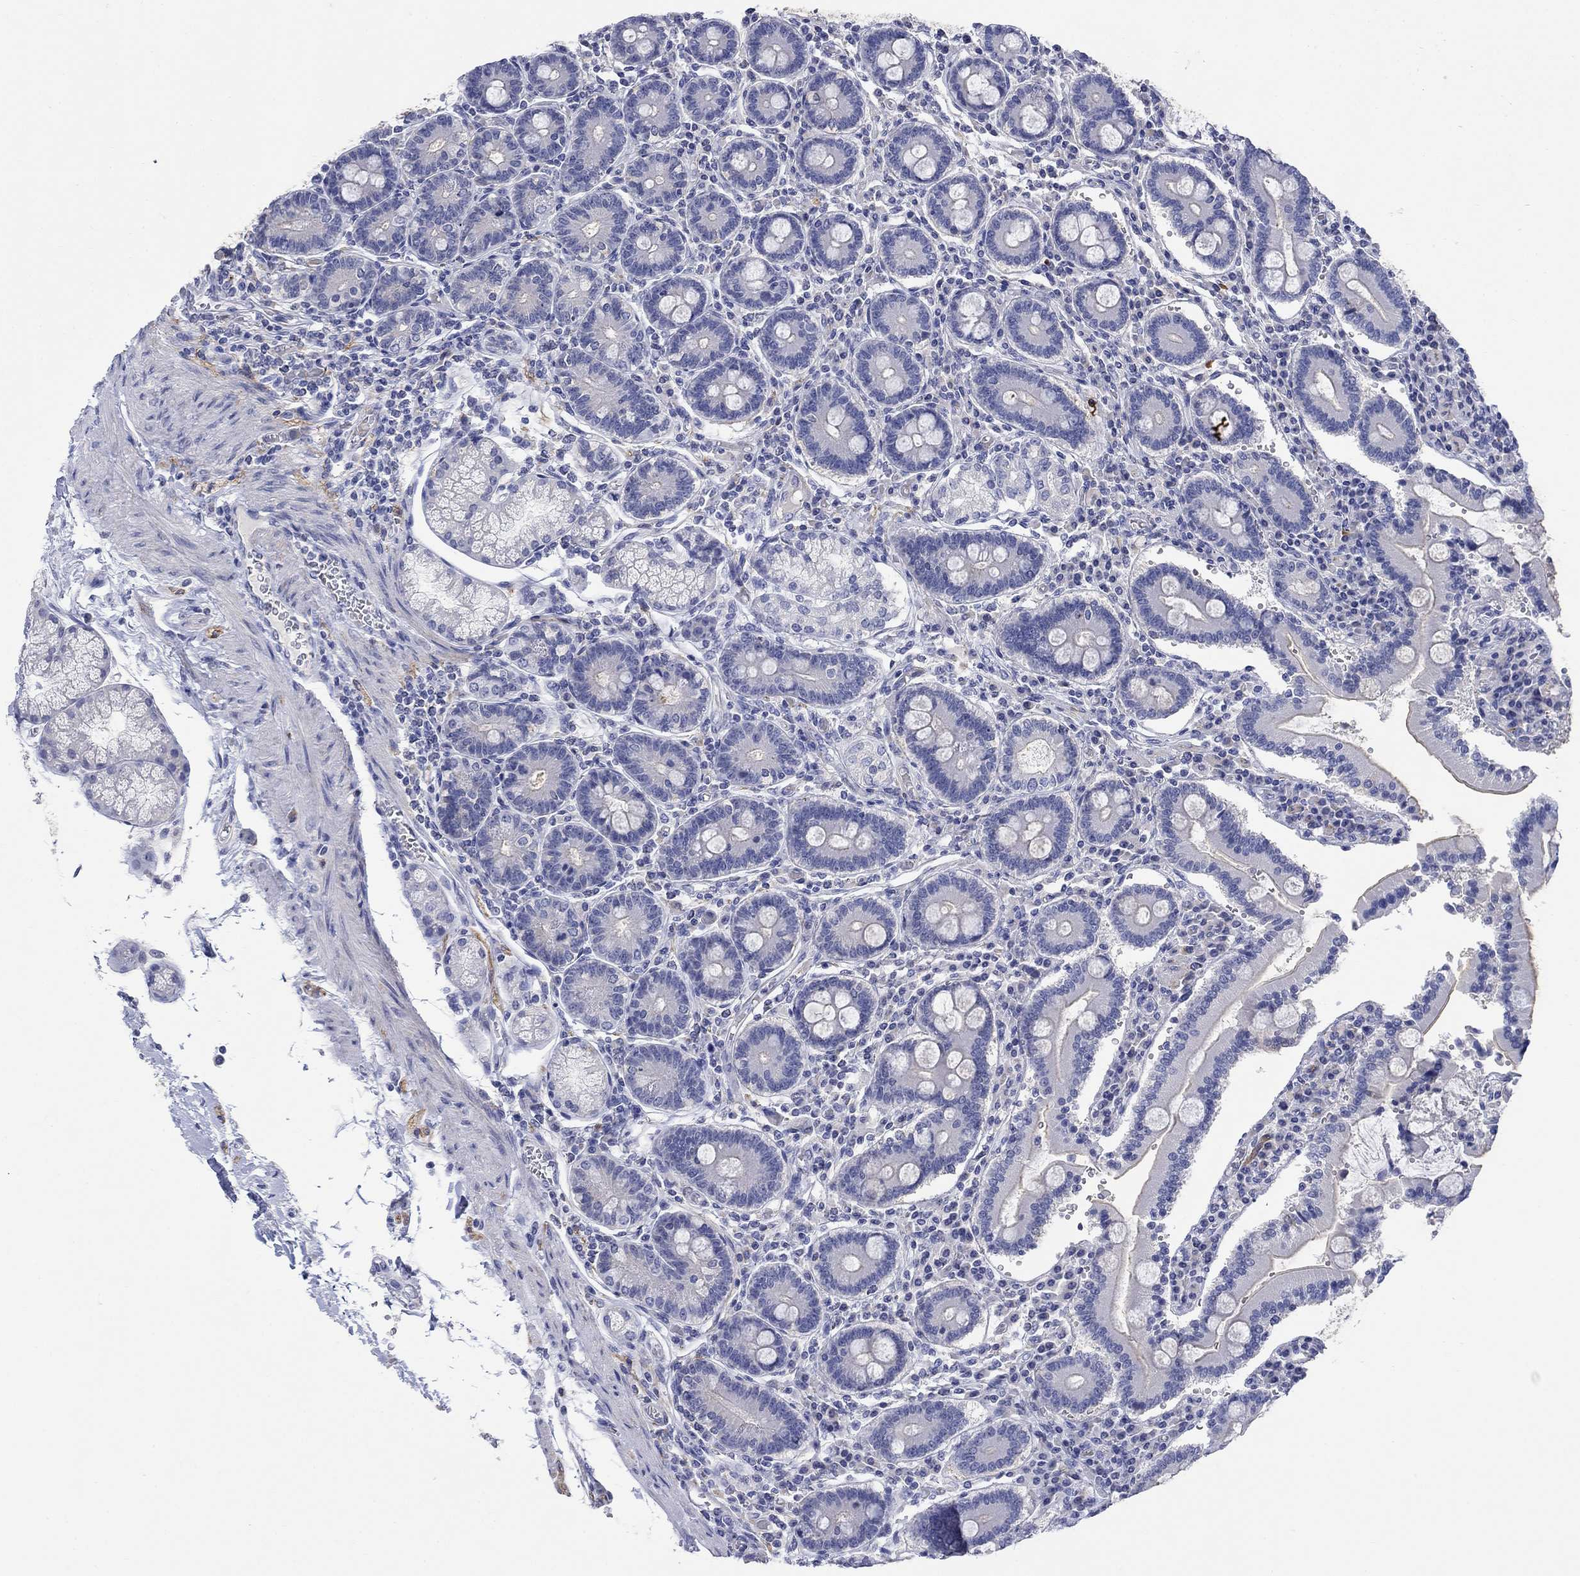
{"staining": {"intensity": "negative", "quantity": "none", "location": "none"}, "tissue": "duodenum", "cell_type": "Glandular cells", "image_type": "normal", "snomed": [{"axis": "morphology", "description": "Normal tissue, NOS"}, {"axis": "topography", "description": "Duodenum"}], "caption": "Immunohistochemistry histopathology image of normal human duodenum stained for a protein (brown), which shows no staining in glandular cells. Brightfield microscopy of IHC stained with DAB (3,3'-diaminobenzidine) (brown) and hematoxylin (blue), captured at high magnification.", "gene": "PTPRZ1", "patient": {"sex": "female", "age": 62}}